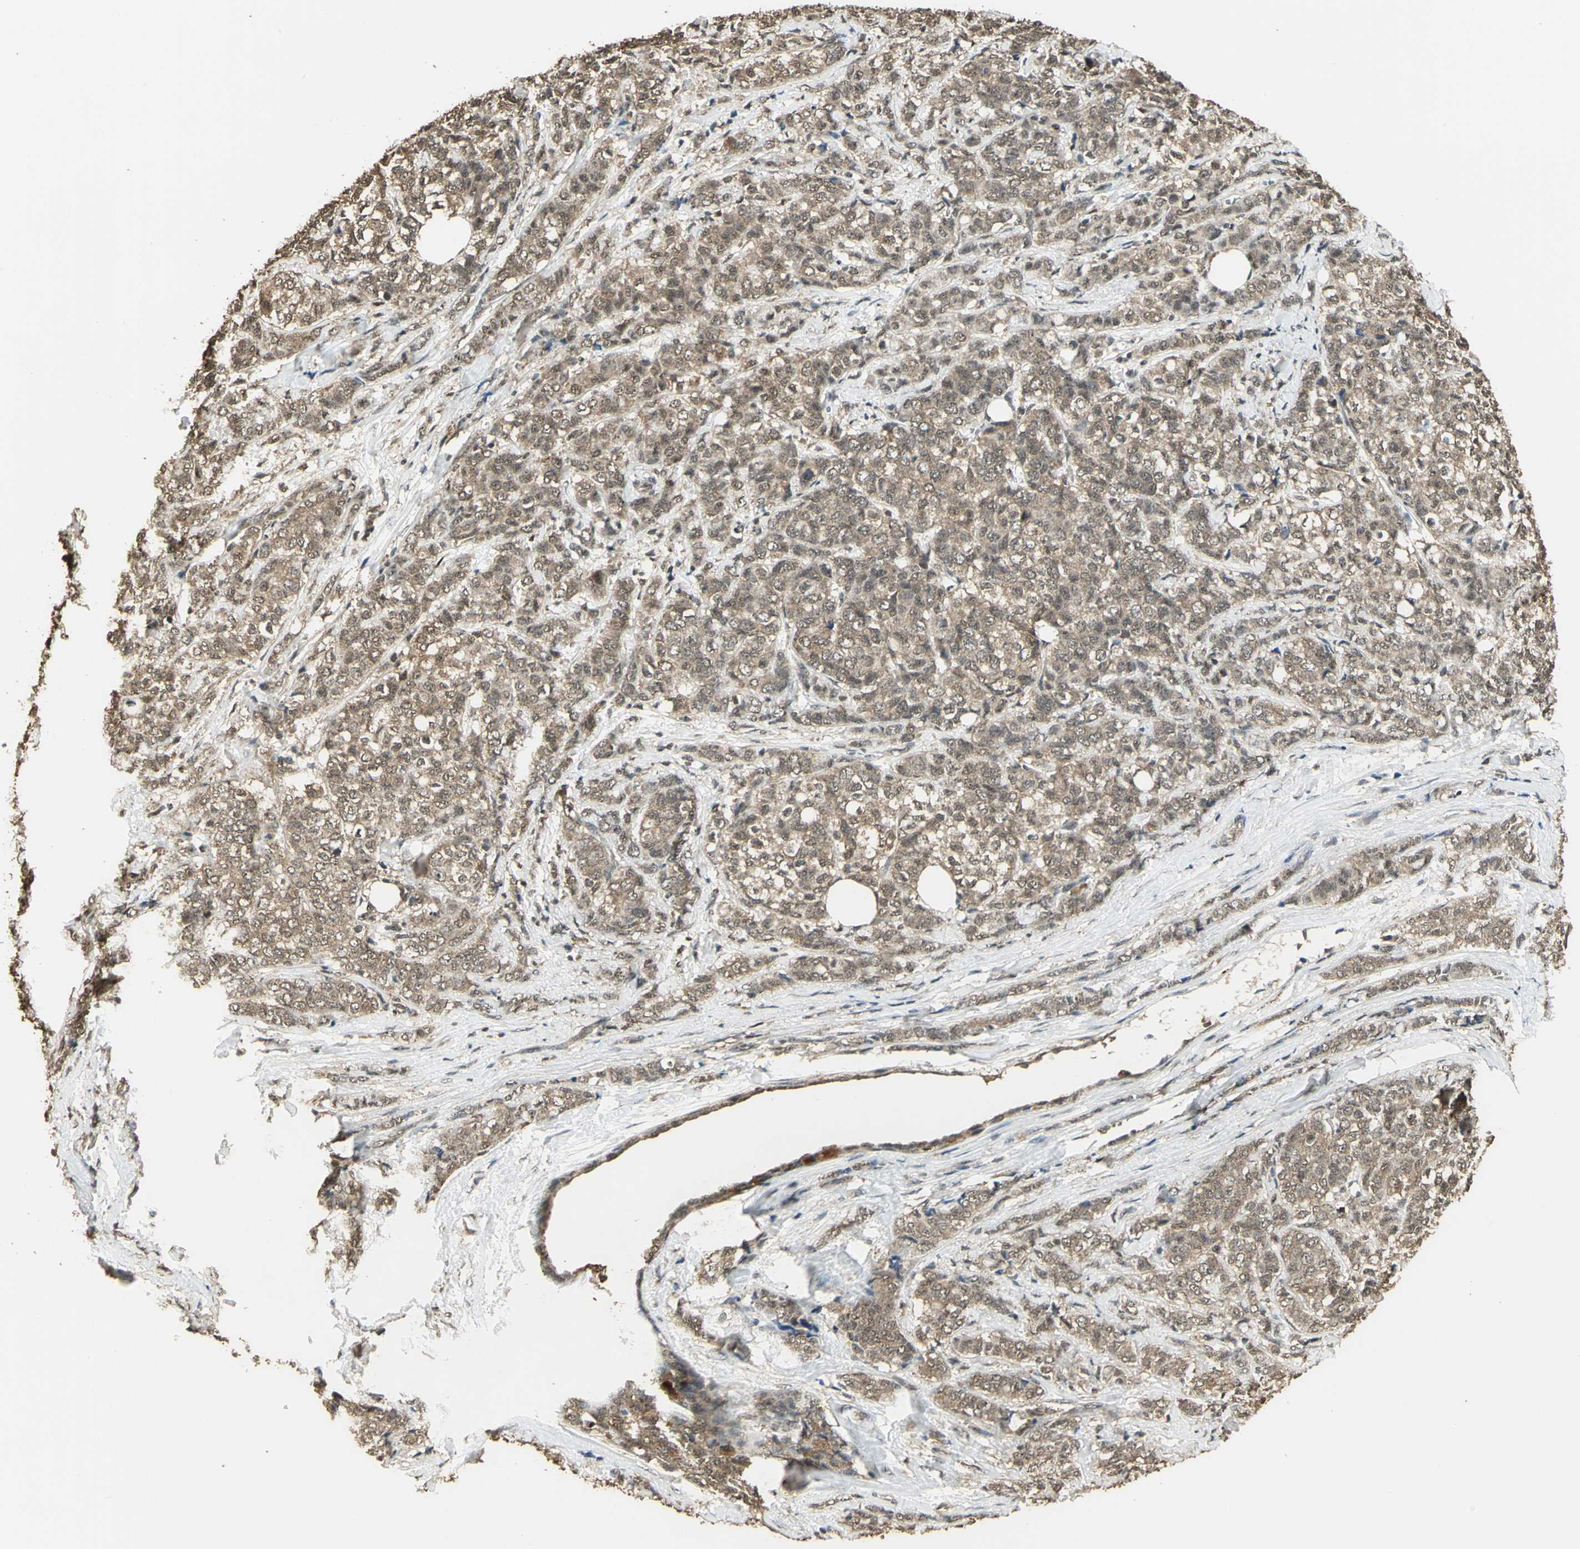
{"staining": {"intensity": "moderate", "quantity": ">75%", "location": "cytoplasmic/membranous"}, "tissue": "breast cancer", "cell_type": "Tumor cells", "image_type": "cancer", "snomed": [{"axis": "morphology", "description": "Lobular carcinoma"}, {"axis": "topography", "description": "Breast"}], "caption": "Immunohistochemistry (IHC) micrograph of breast cancer (lobular carcinoma) stained for a protein (brown), which displays medium levels of moderate cytoplasmic/membranous expression in about >75% of tumor cells.", "gene": "UCHL5", "patient": {"sex": "female", "age": 56}}